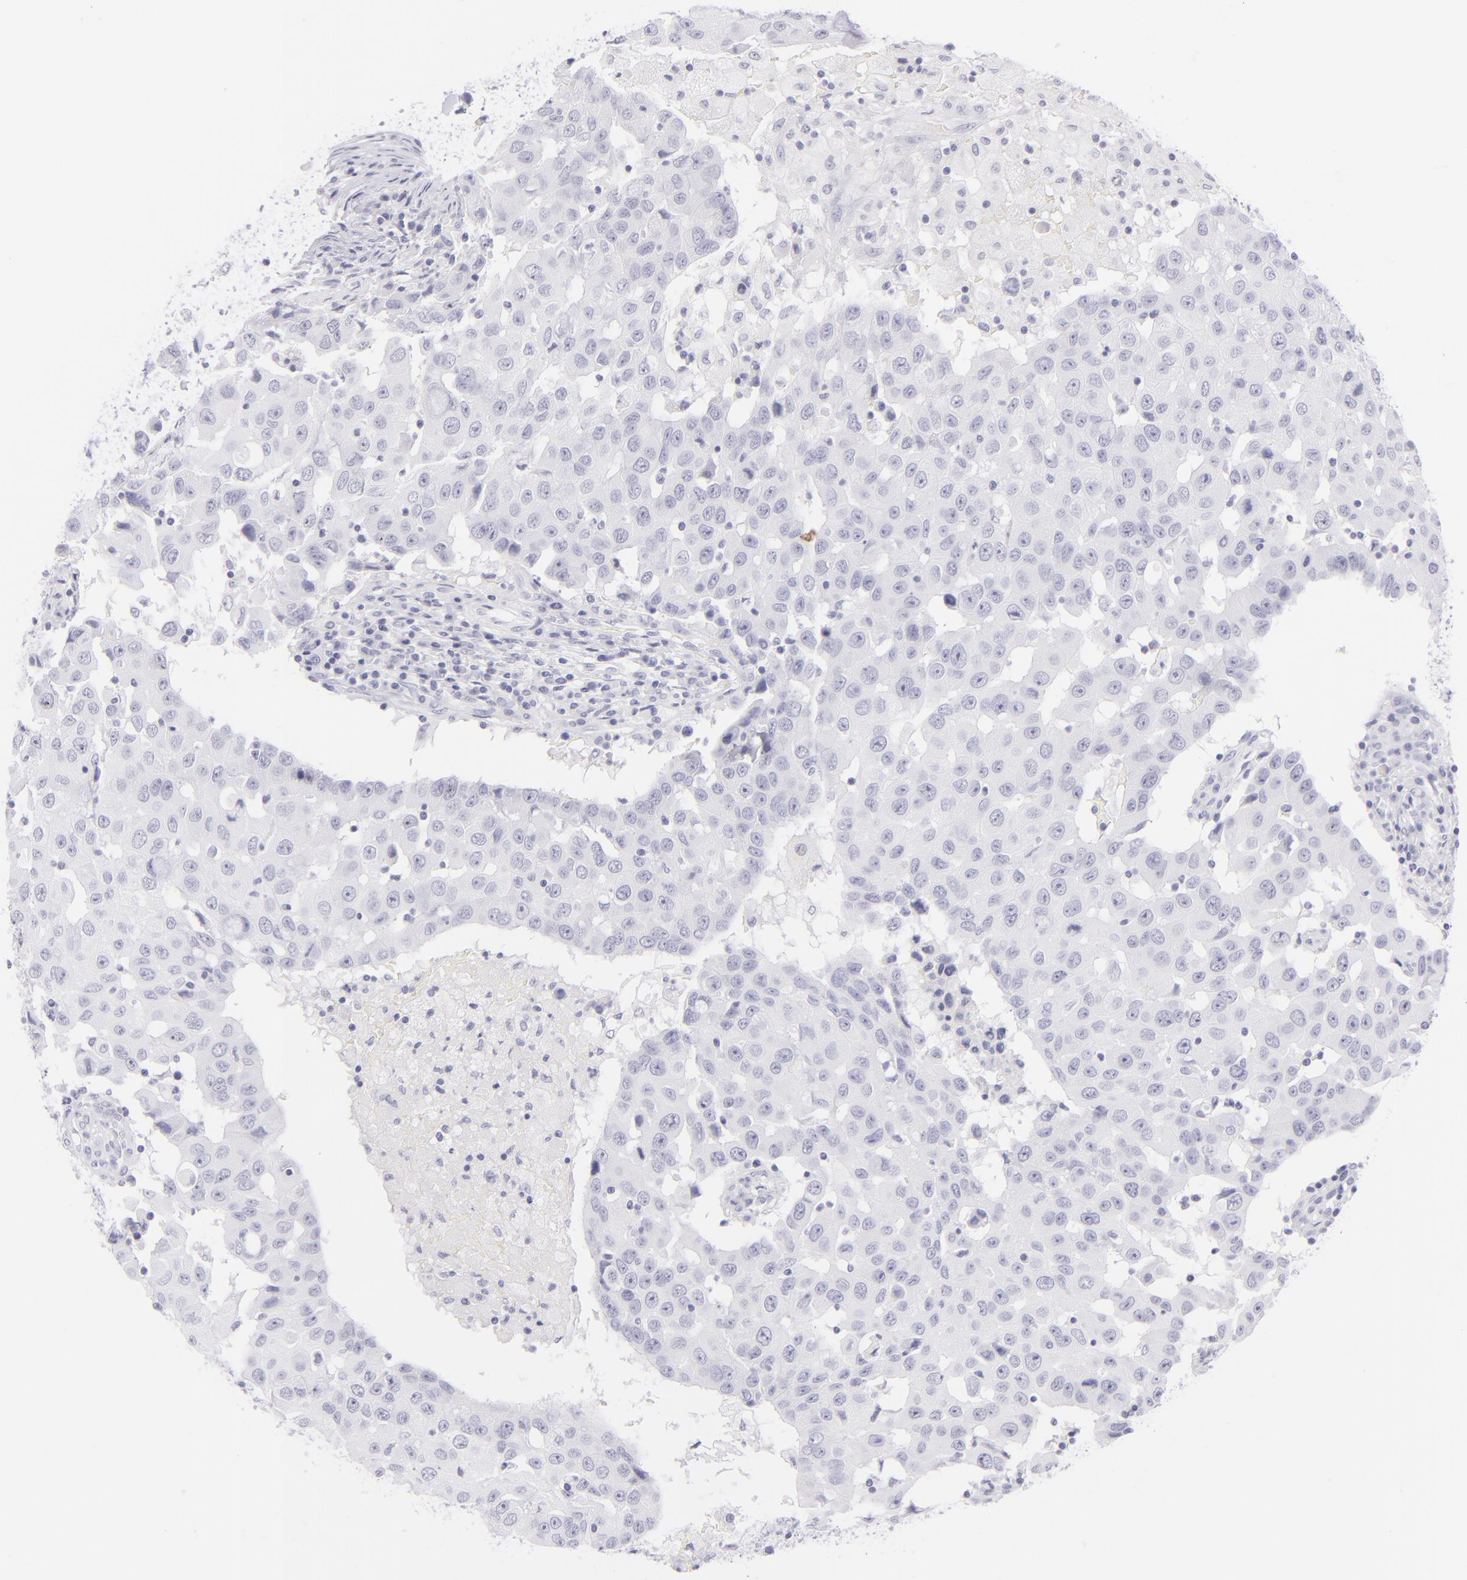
{"staining": {"intensity": "negative", "quantity": "none", "location": "none"}, "tissue": "breast cancer", "cell_type": "Tumor cells", "image_type": "cancer", "snomed": [{"axis": "morphology", "description": "Duct carcinoma"}, {"axis": "topography", "description": "Breast"}], "caption": "Tumor cells are negative for brown protein staining in breast cancer (intraductal carcinoma).", "gene": "FCER2", "patient": {"sex": "female", "age": 27}}